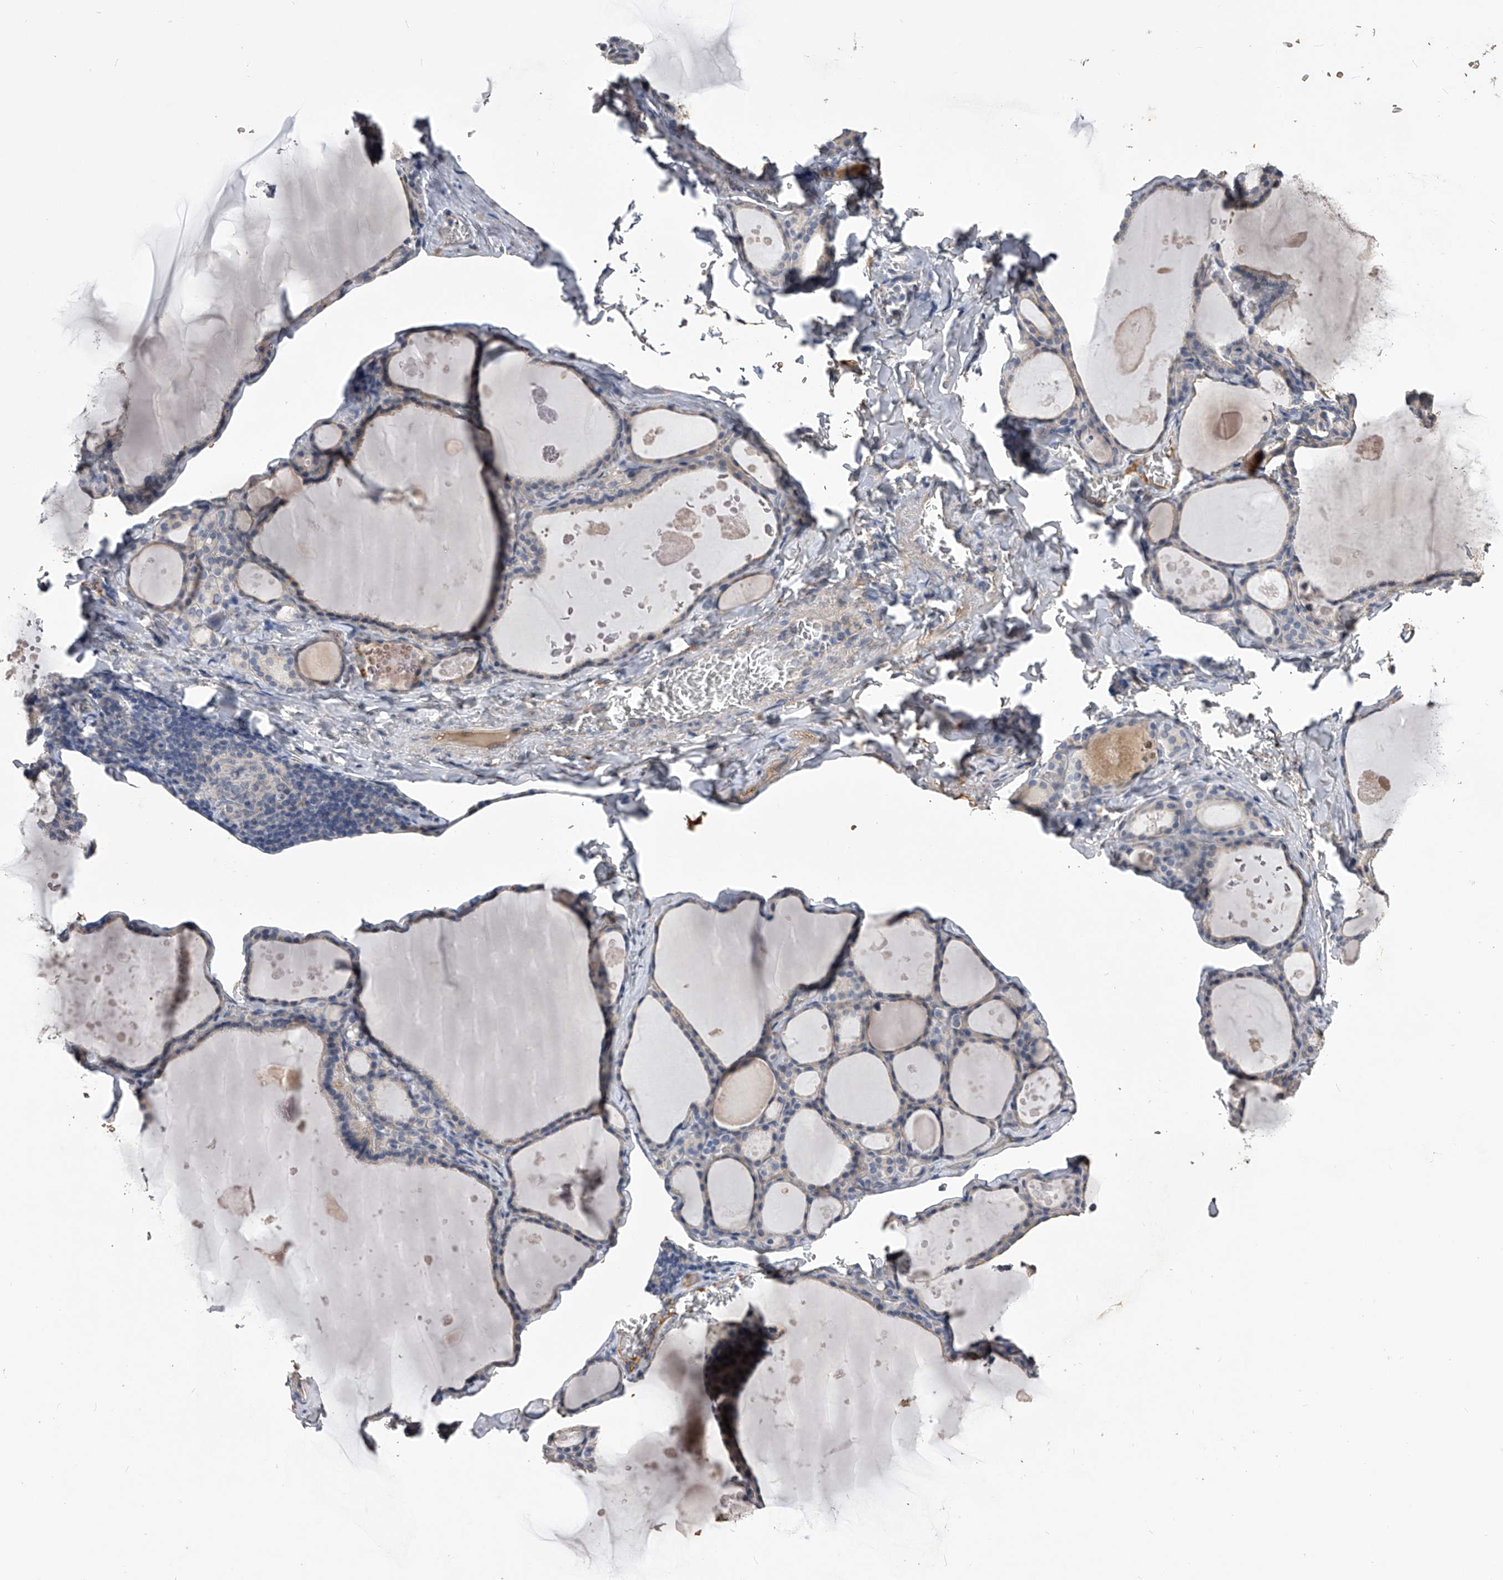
{"staining": {"intensity": "weak", "quantity": "25%-75%", "location": "cytoplasmic/membranous"}, "tissue": "thyroid gland", "cell_type": "Glandular cells", "image_type": "normal", "snomed": [{"axis": "morphology", "description": "Normal tissue, NOS"}, {"axis": "topography", "description": "Thyroid gland"}], "caption": "Immunohistochemical staining of benign human thyroid gland shows weak cytoplasmic/membranous protein positivity in approximately 25%-75% of glandular cells. Nuclei are stained in blue.", "gene": "MDN1", "patient": {"sex": "male", "age": 56}}